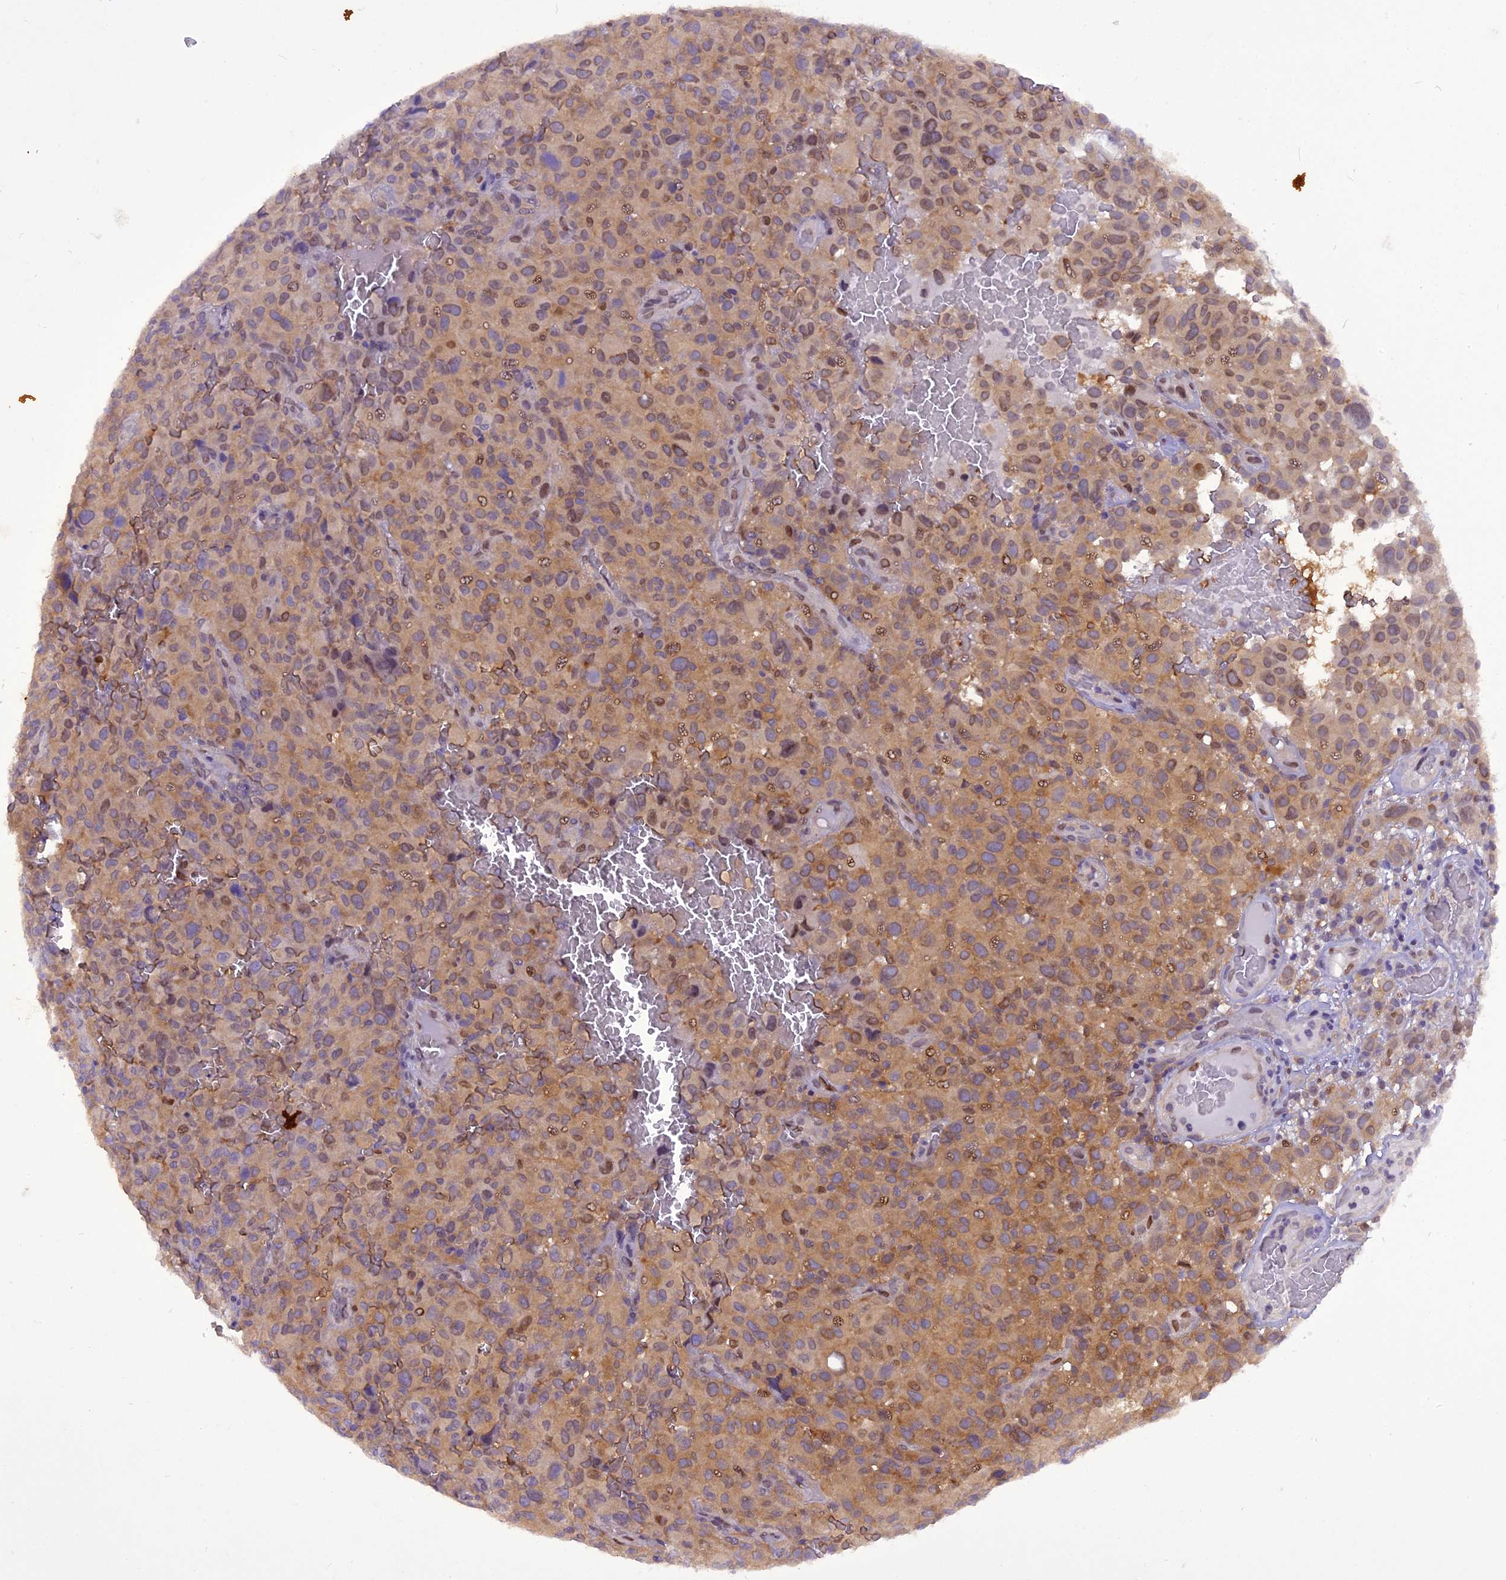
{"staining": {"intensity": "moderate", "quantity": ">75%", "location": "cytoplasmic/membranous"}, "tissue": "melanoma", "cell_type": "Tumor cells", "image_type": "cancer", "snomed": [{"axis": "morphology", "description": "Malignant melanoma, NOS"}, {"axis": "topography", "description": "Skin"}], "caption": "Malignant melanoma was stained to show a protein in brown. There is medium levels of moderate cytoplasmic/membranous expression in about >75% of tumor cells.", "gene": "RABGGTA", "patient": {"sex": "female", "age": 82}}